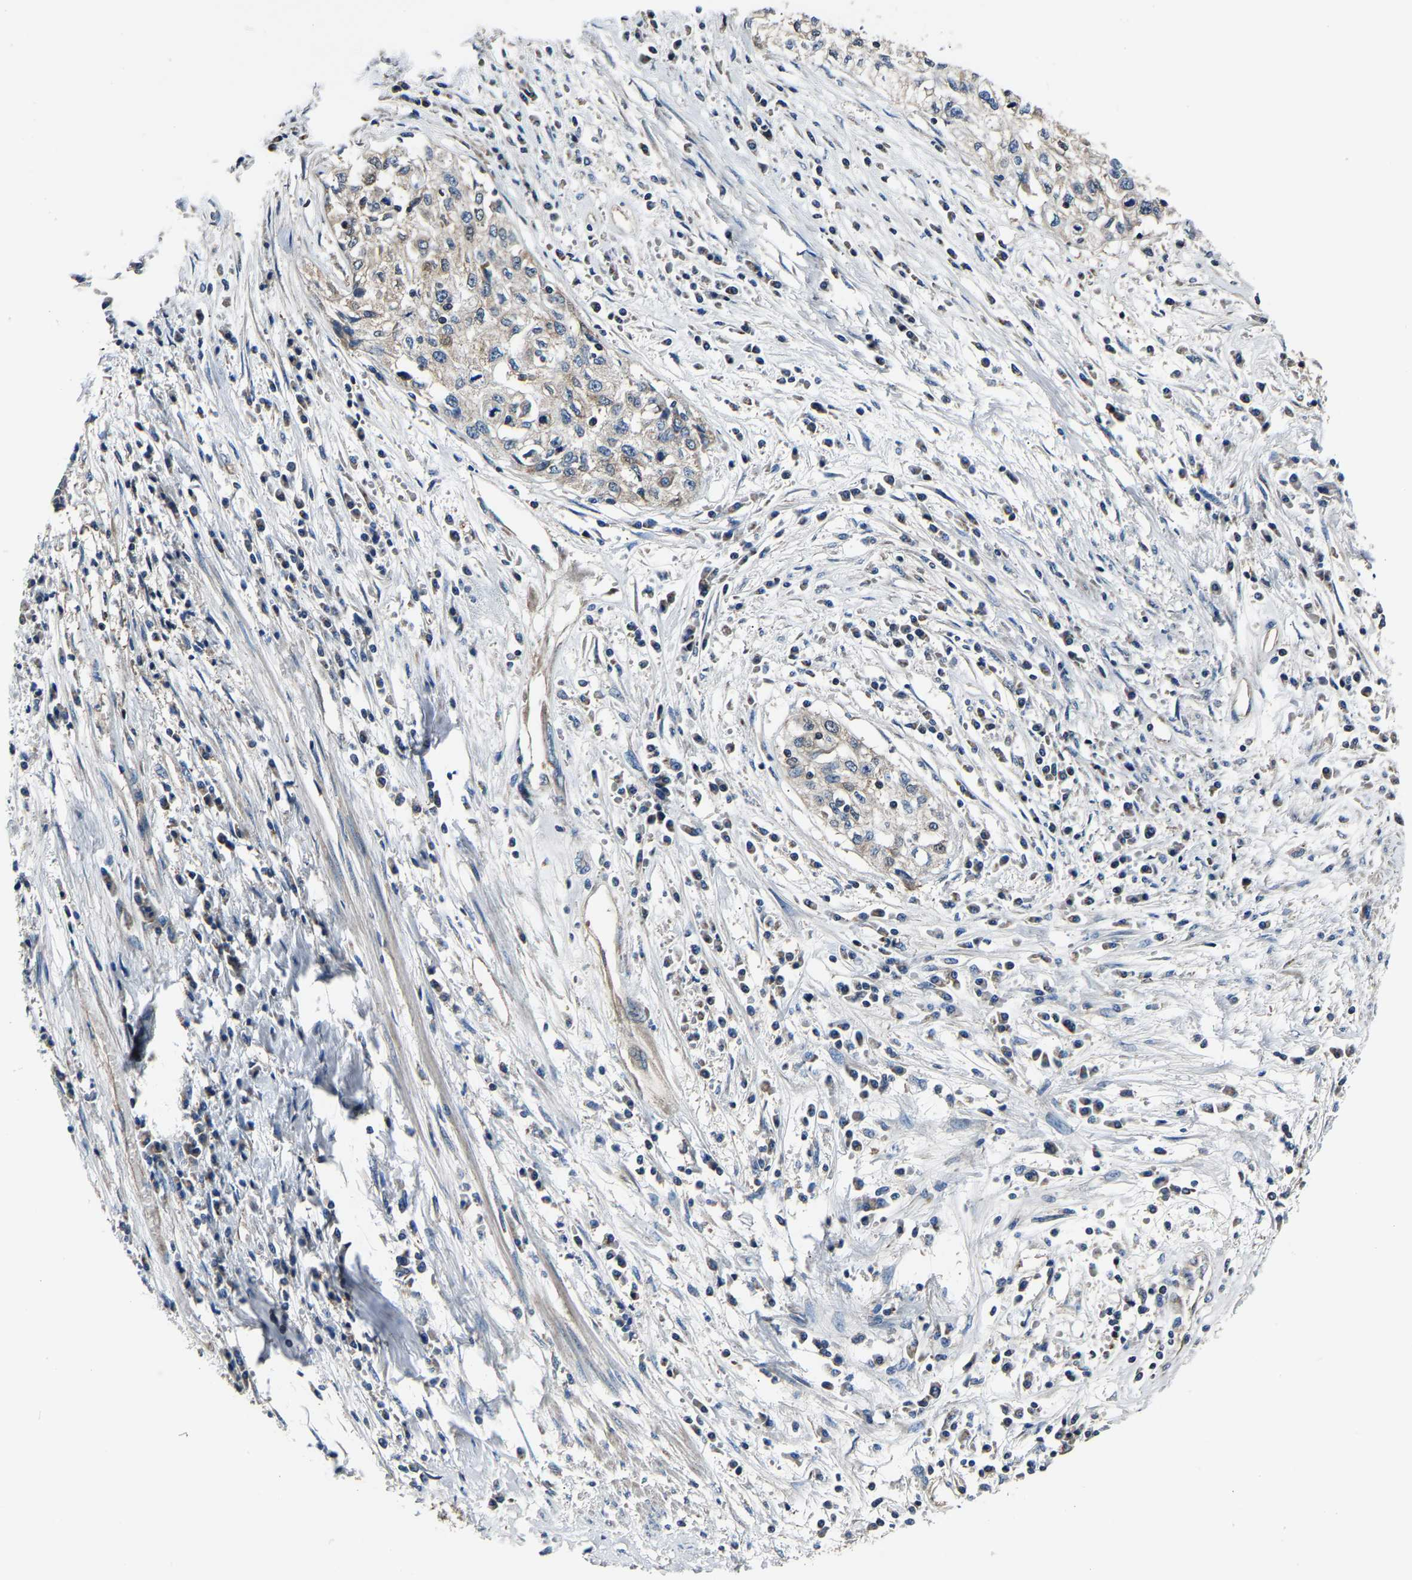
{"staining": {"intensity": "negative", "quantity": "none", "location": "none"}, "tissue": "cervical cancer", "cell_type": "Tumor cells", "image_type": "cancer", "snomed": [{"axis": "morphology", "description": "Squamous cell carcinoma, NOS"}, {"axis": "topography", "description": "Cervix"}], "caption": "IHC micrograph of neoplastic tissue: cervical cancer stained with DAB shows no significant protein expression in tumor cells. The staining is performed using DAB brown chromogen with nuclei counter-stained in using hematoxylin.", "gene": "GGCT", "patient": {"sex": "female", "age": 57}}